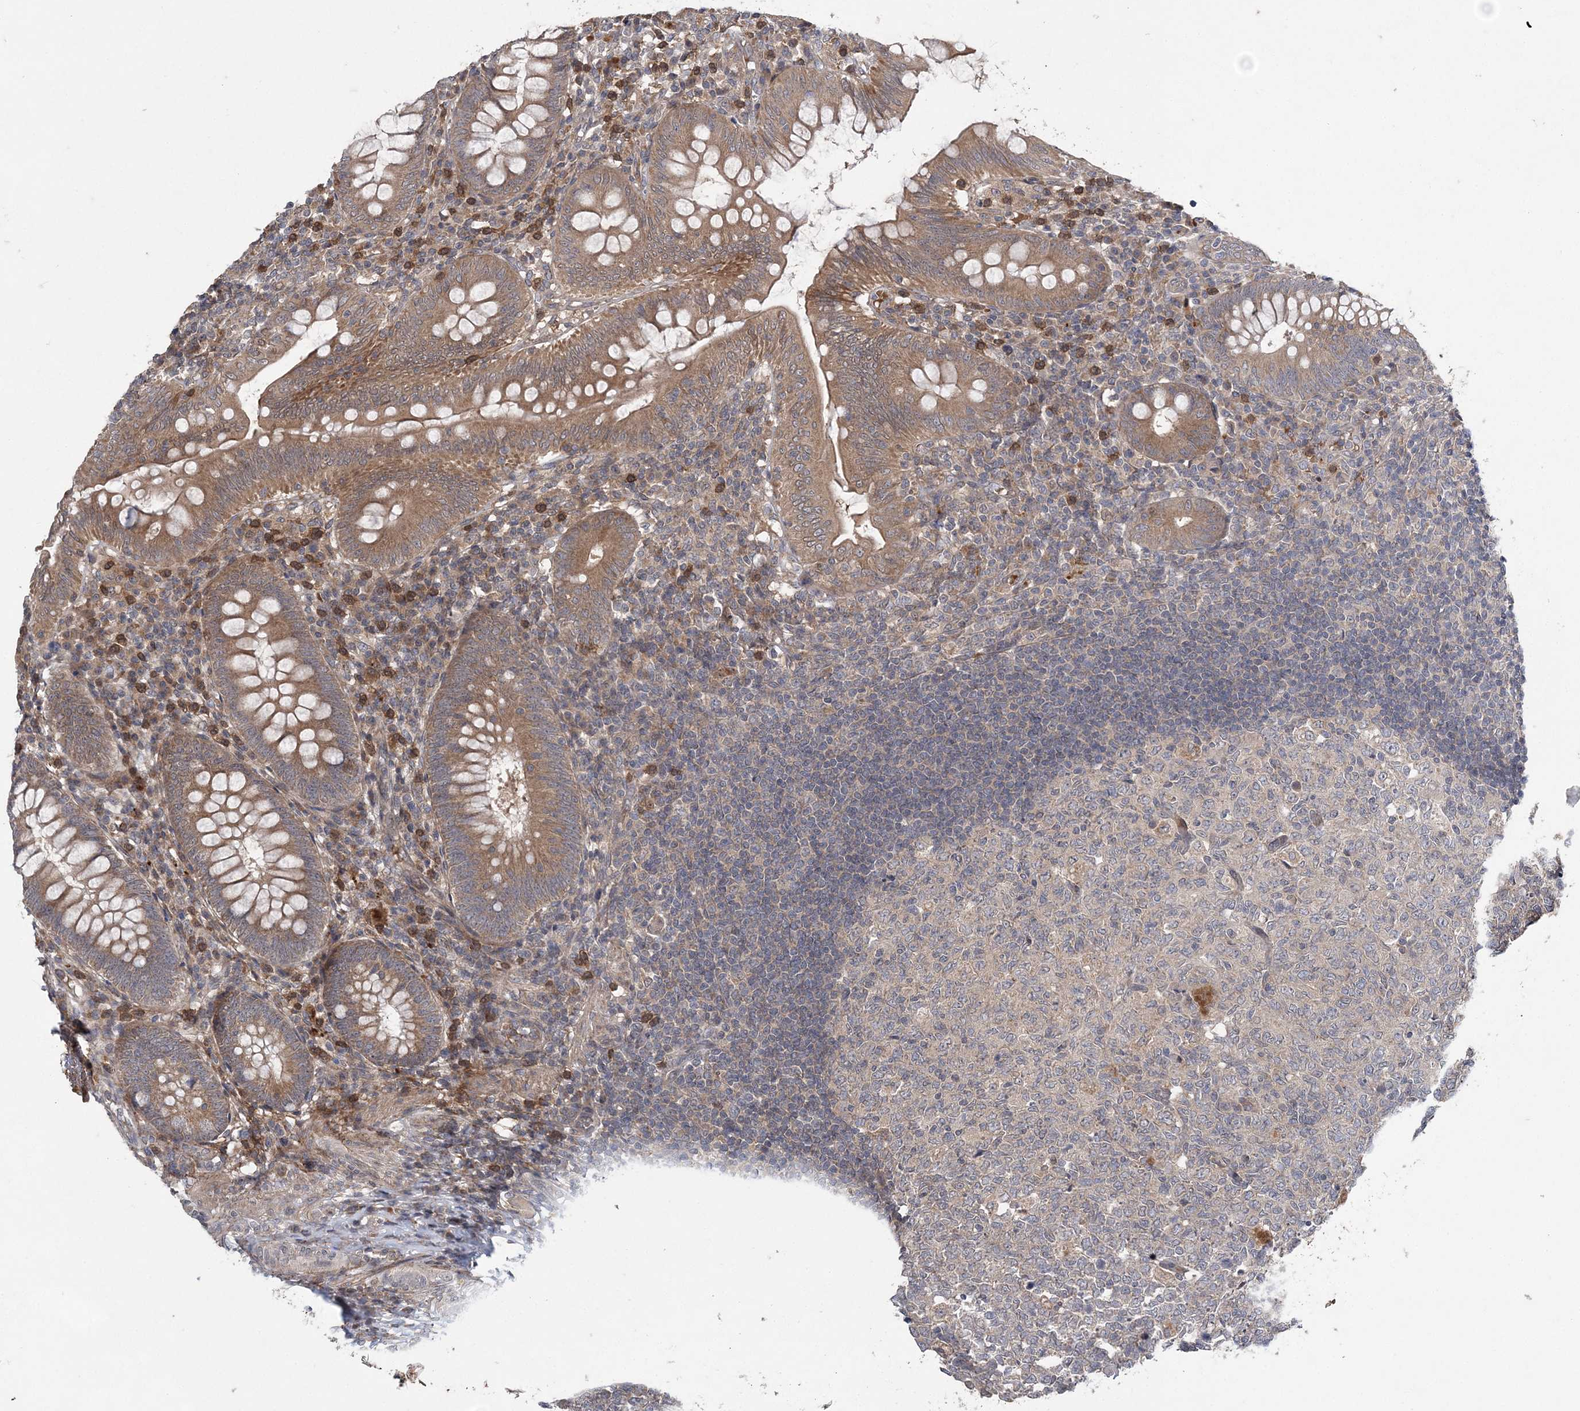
{"staining": {"intensity": "moderate", "quantity": ">75%", "location": "cytoplasmic/membranous"}, "tissue": "appendix", "cell_type": "Glandular cells", "image_type": "normal", "snomed": [{"axis": "morphology", "description": "Normal tissue, NOS"}, {"axis": "topography", "description": "Appendix"}], "caption": "Normal appendix demonstrates moderate cytoplasmic/membranous staining in approximately >75% of glandular cells.", "gene": "HMGCS1", "patient": {"sex": "male", "age": 14}}